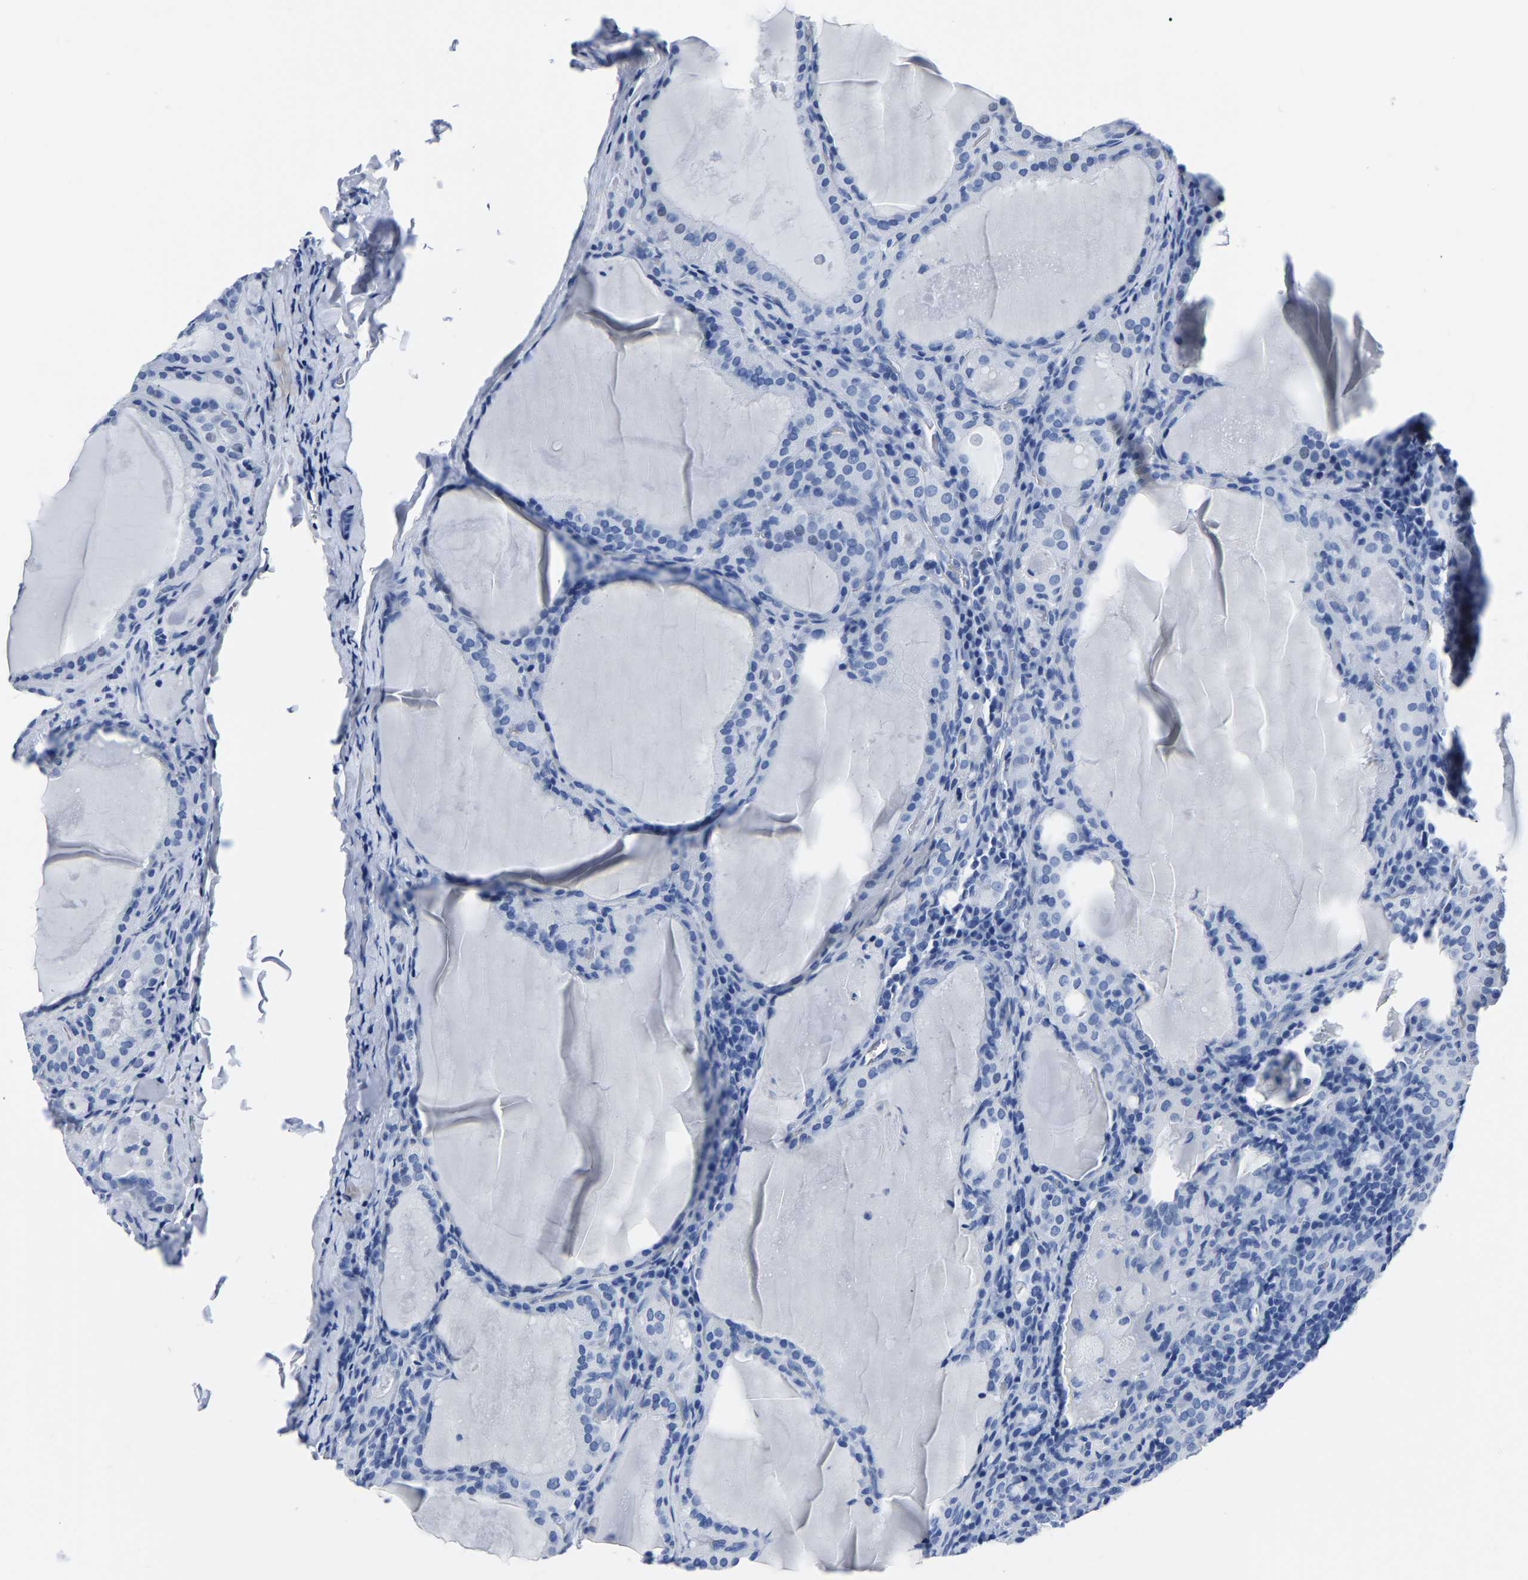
{"staining": {"intensity": "negative", "quantity": "none", "location": "none"}, "tissue": "thyroid cancer", "cell_type": "Tumor cells", "image_type": "cancer", "snomed": [{"axis": "morphology", "description": "Papillary adenocarcinoma, NOS"}, {"axis": "topography", "description": "Thyroid gland"}], "caption": "The image demonstrates no significant expression in tumor cells of thyroid papillary adenocarcinoma.", "gene": "IMPG2", "patient": {"sex": "female", "age": 42}}